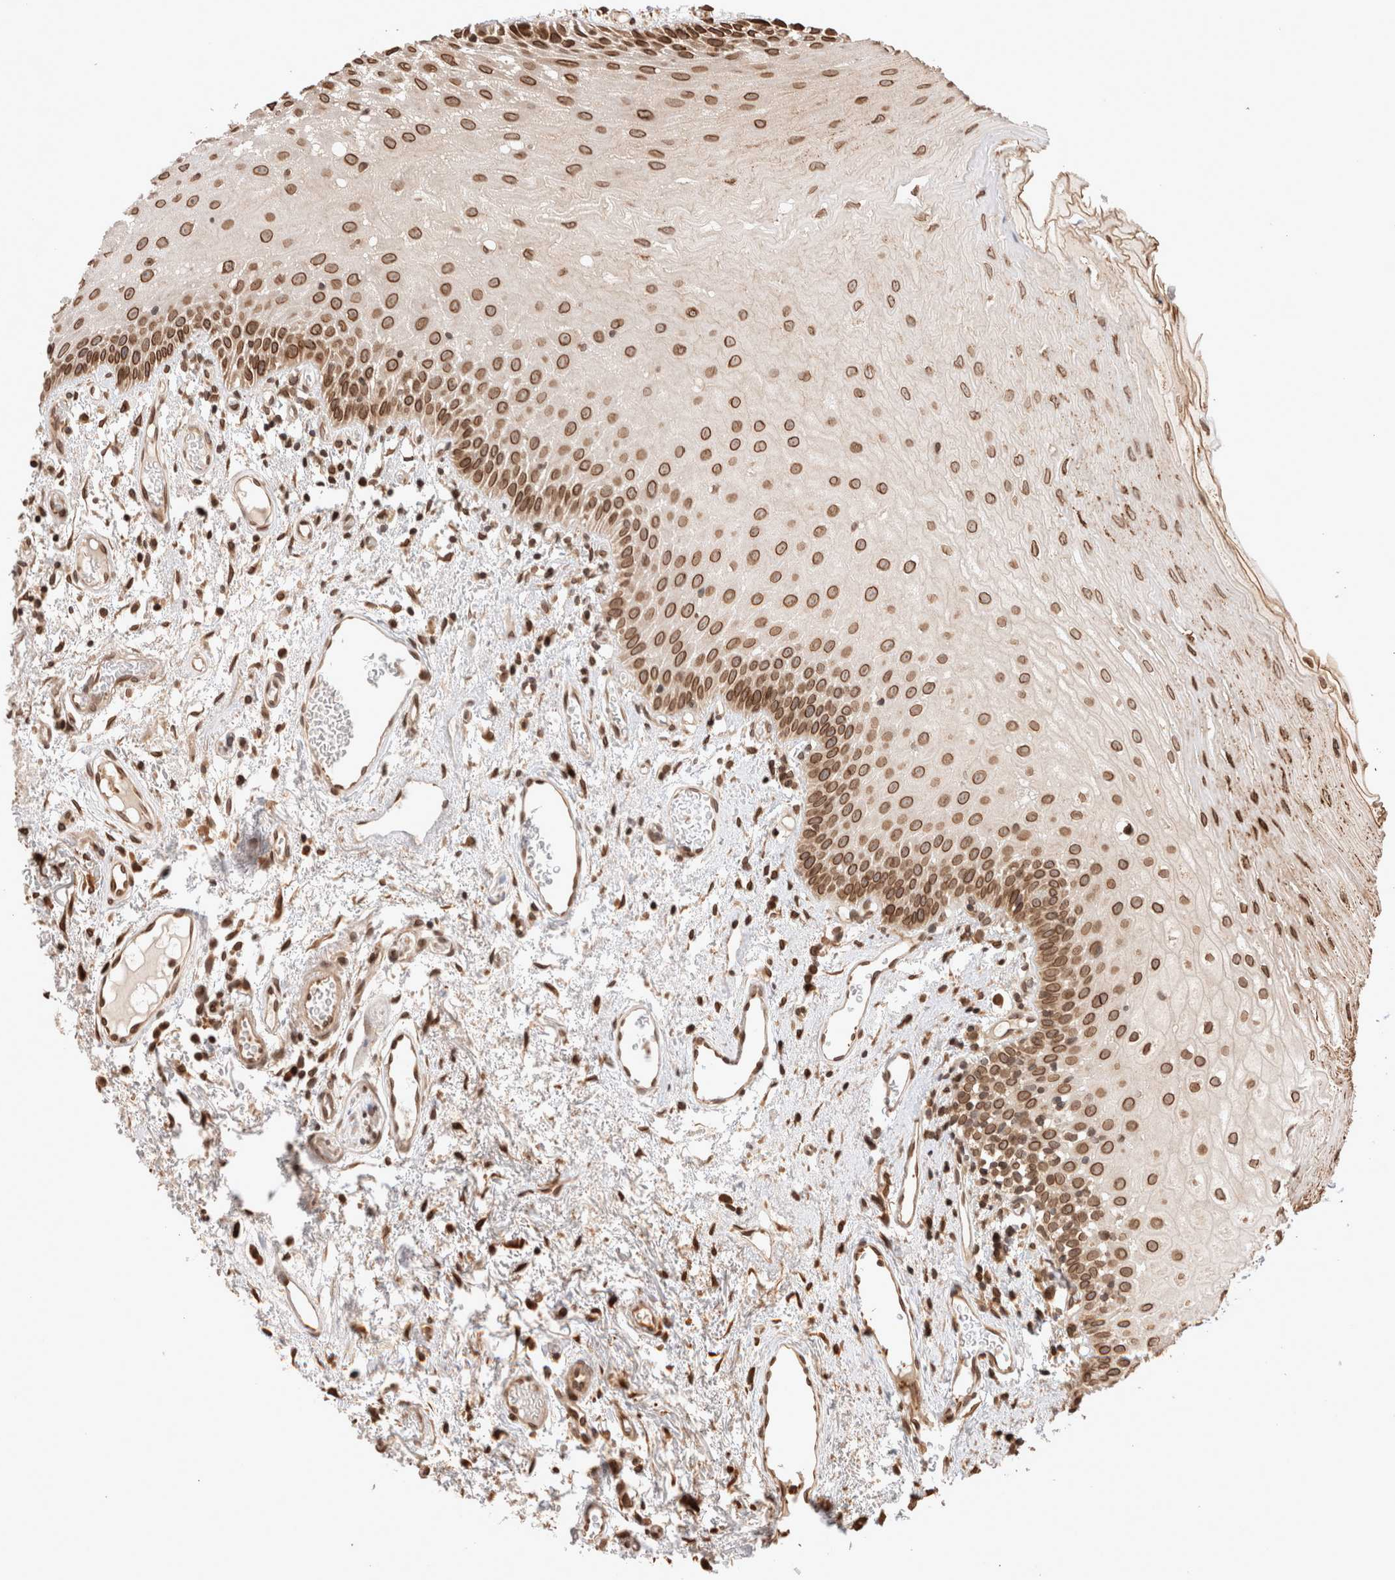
{"staining": {"intensity": "moderate", "quantity": ">75%", "location": "cytoplasmic/membranous,nuclear"}, "tissue": "oral mucosa", "cell_type": "Squamous epithelial cells", "image_type": "normal", "snomed": [{"axis": "morphology", "description": "Normal tissue, NOS"}, {"axis": "topography", "description": "Oral tissue"}], "caption": "Moderate cytoplasmic/membranous,nuclear staining for a protein is appreciated in approximately >75% of squamous epithelial cells of unremarkable oral mucosa using immunohistochemistry (IHC).", "gene": "TPR", "patient": {"sex": "male", "age": 52}}